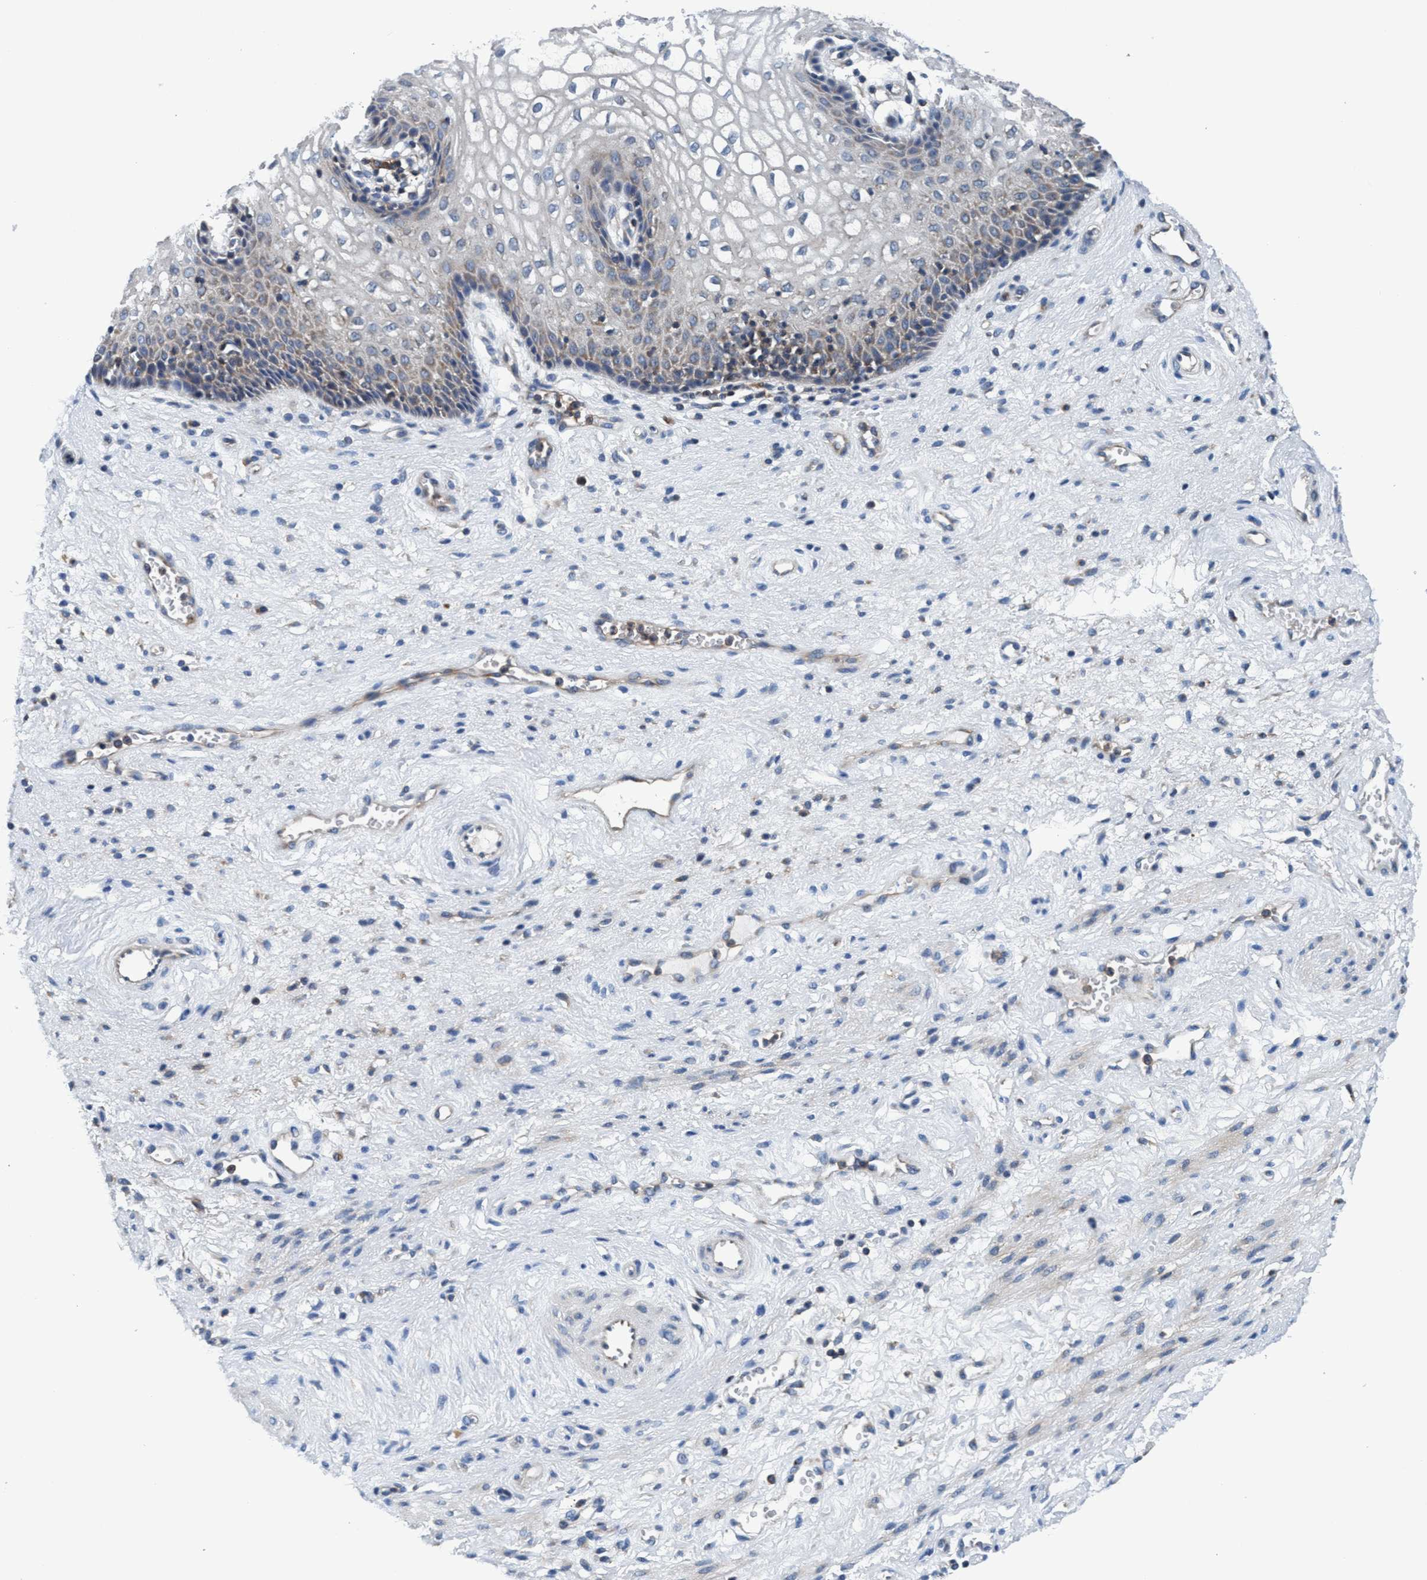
{"staining": {"intensity": "moderate", "quantity": "<25%", "location": "cytoplasmic/membranous"}, "tissue": "vagina", "cell_type": "Squamous epithelial cells", "image_type": "normal", "snomed": [{"axis": "morphology", "description": "Normal tissue, NOS"}, {"axis": "topography", "description": "Vagina"}], "caption": "This photomicrograph shows IHC staining of unremarkable human vagina, with low moderate cytoplasmic/membranous staining in approximately <25% of squamous epithelial cells.", "gene": "ENDOG", "patient": {"sex": "female", "age": 34}}